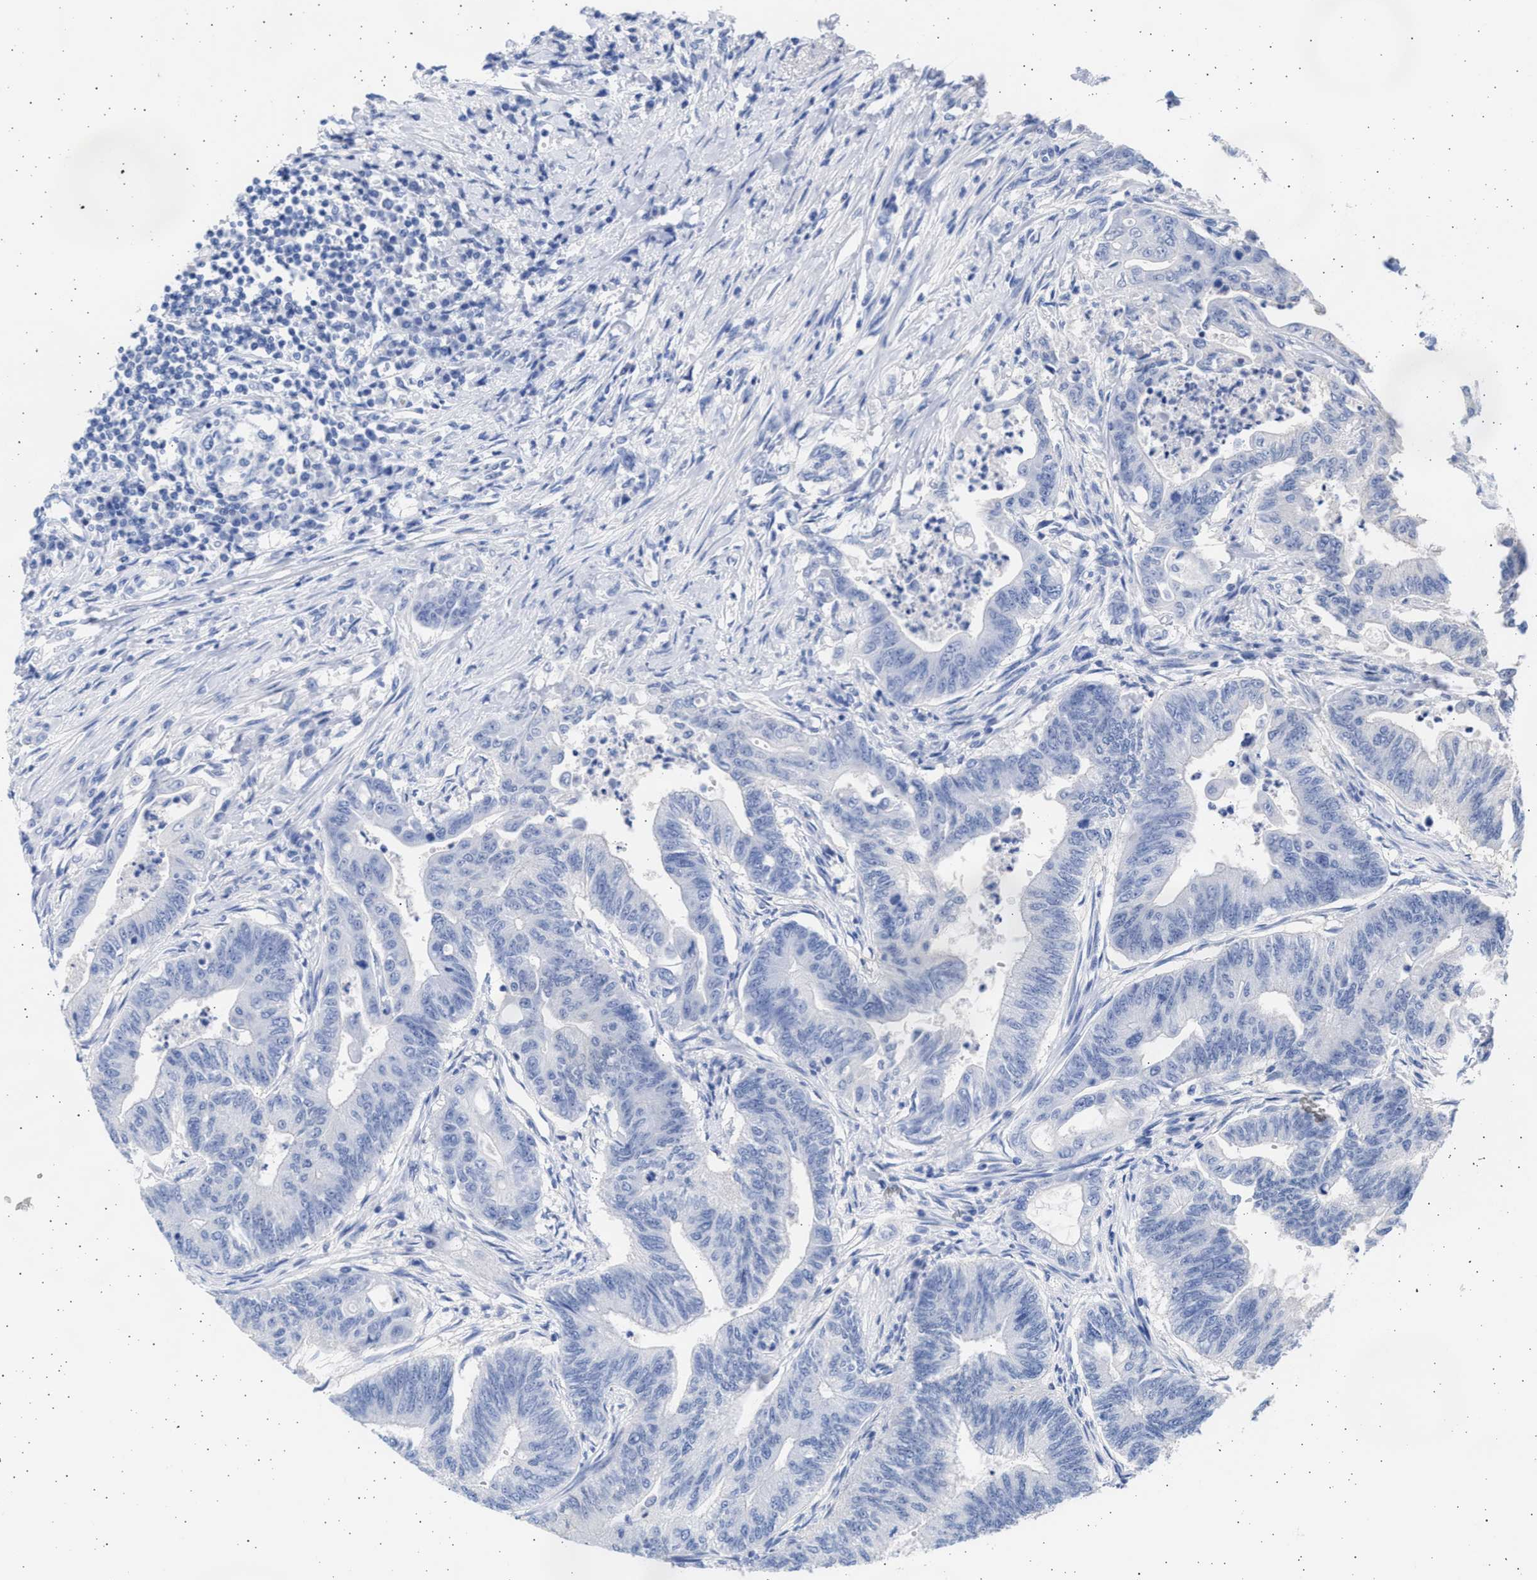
{"staining": {"intensity": "negative", "quantity": "none", "location": "none"}, "tissue": "colorectal cancer", "cell_type": "Tumor cells", "image_type": "cancer", "snomed": [{"axis": "morphology", "description": "Adenoma, NOS"}, {"axis": "morphology", "description": "Adenocarcinoma, NOS"}, {"axis": "topography", "description": "Colon"}], "caption": "IHC of human colorectal cancer (adenocarcinoma) exhibits no staining in tumor cells.", "gene": "ALDOC", "patient": {"sex": "male", "age": 79}}